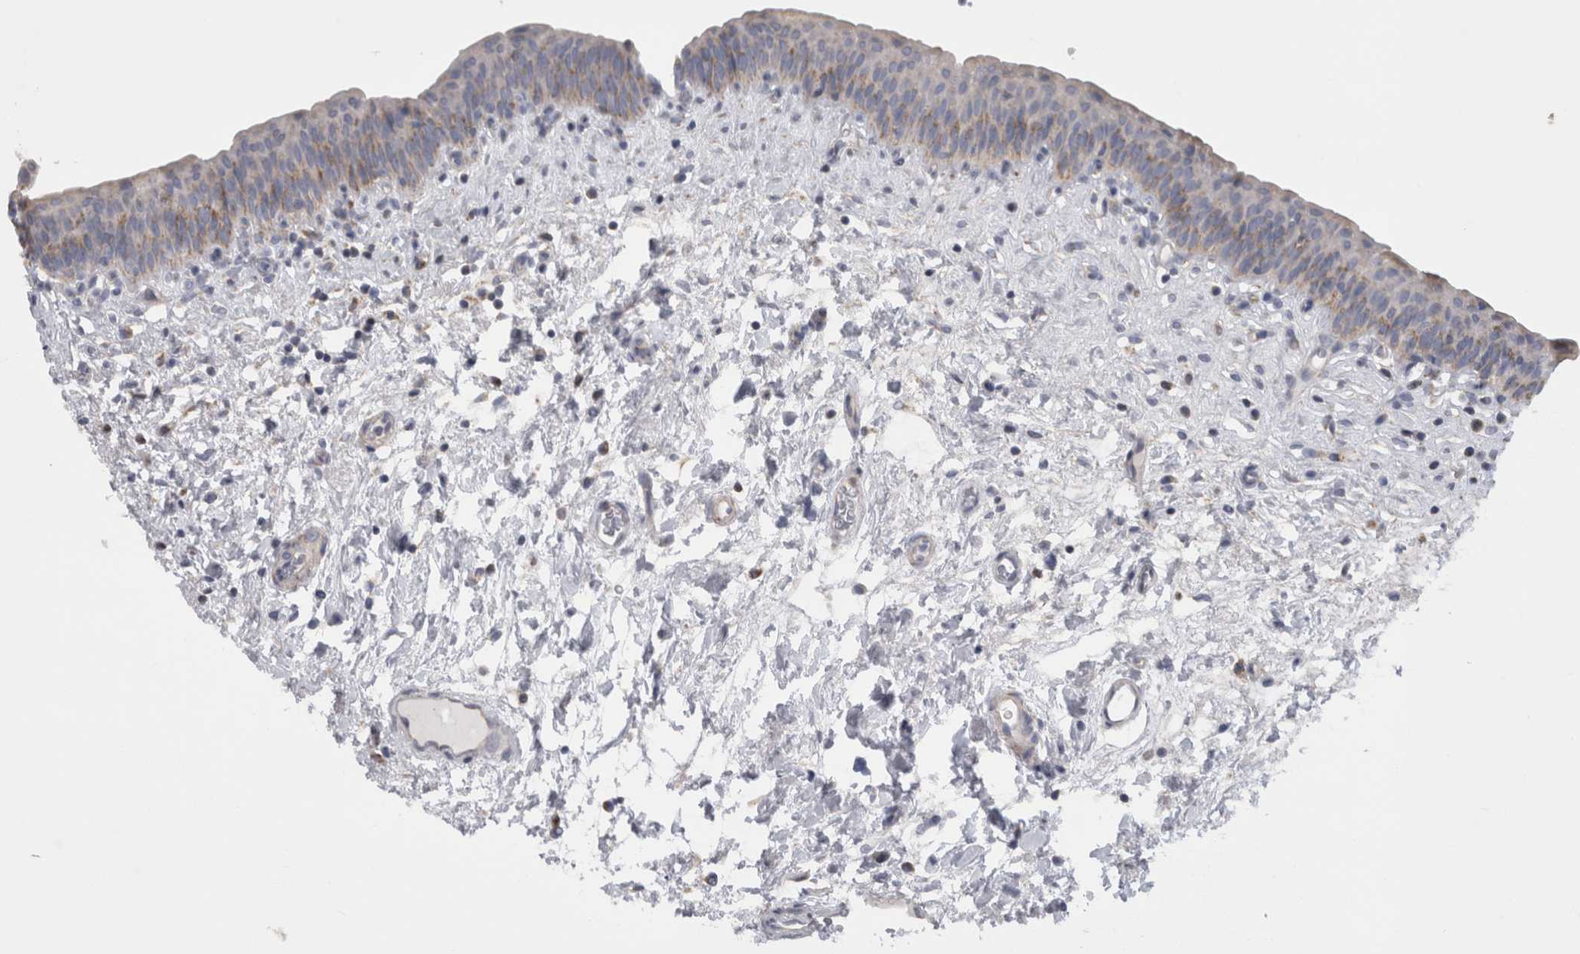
{"staining": {"intensity": "weak", "quantity": "<25%", "location": "cytoplasmic/membranous"}, "tissue": "urinary bladder", "cell_type": "Urothelial cells", "image_type": "normal", "snomed": [{"axis": "morphology", "description": "Normal tissue, NOS"}, {"axis": "topography", "description": "Urinary bladder"}], "caption": "An image of urinary bladder stained for a protein exhibits no brown staining in urothelial cells. (Immunohistochemistry, brightfield microscopy, high magnification).", "gene": "DHRS4", "patient": {"sex": "male", "age": 83}}